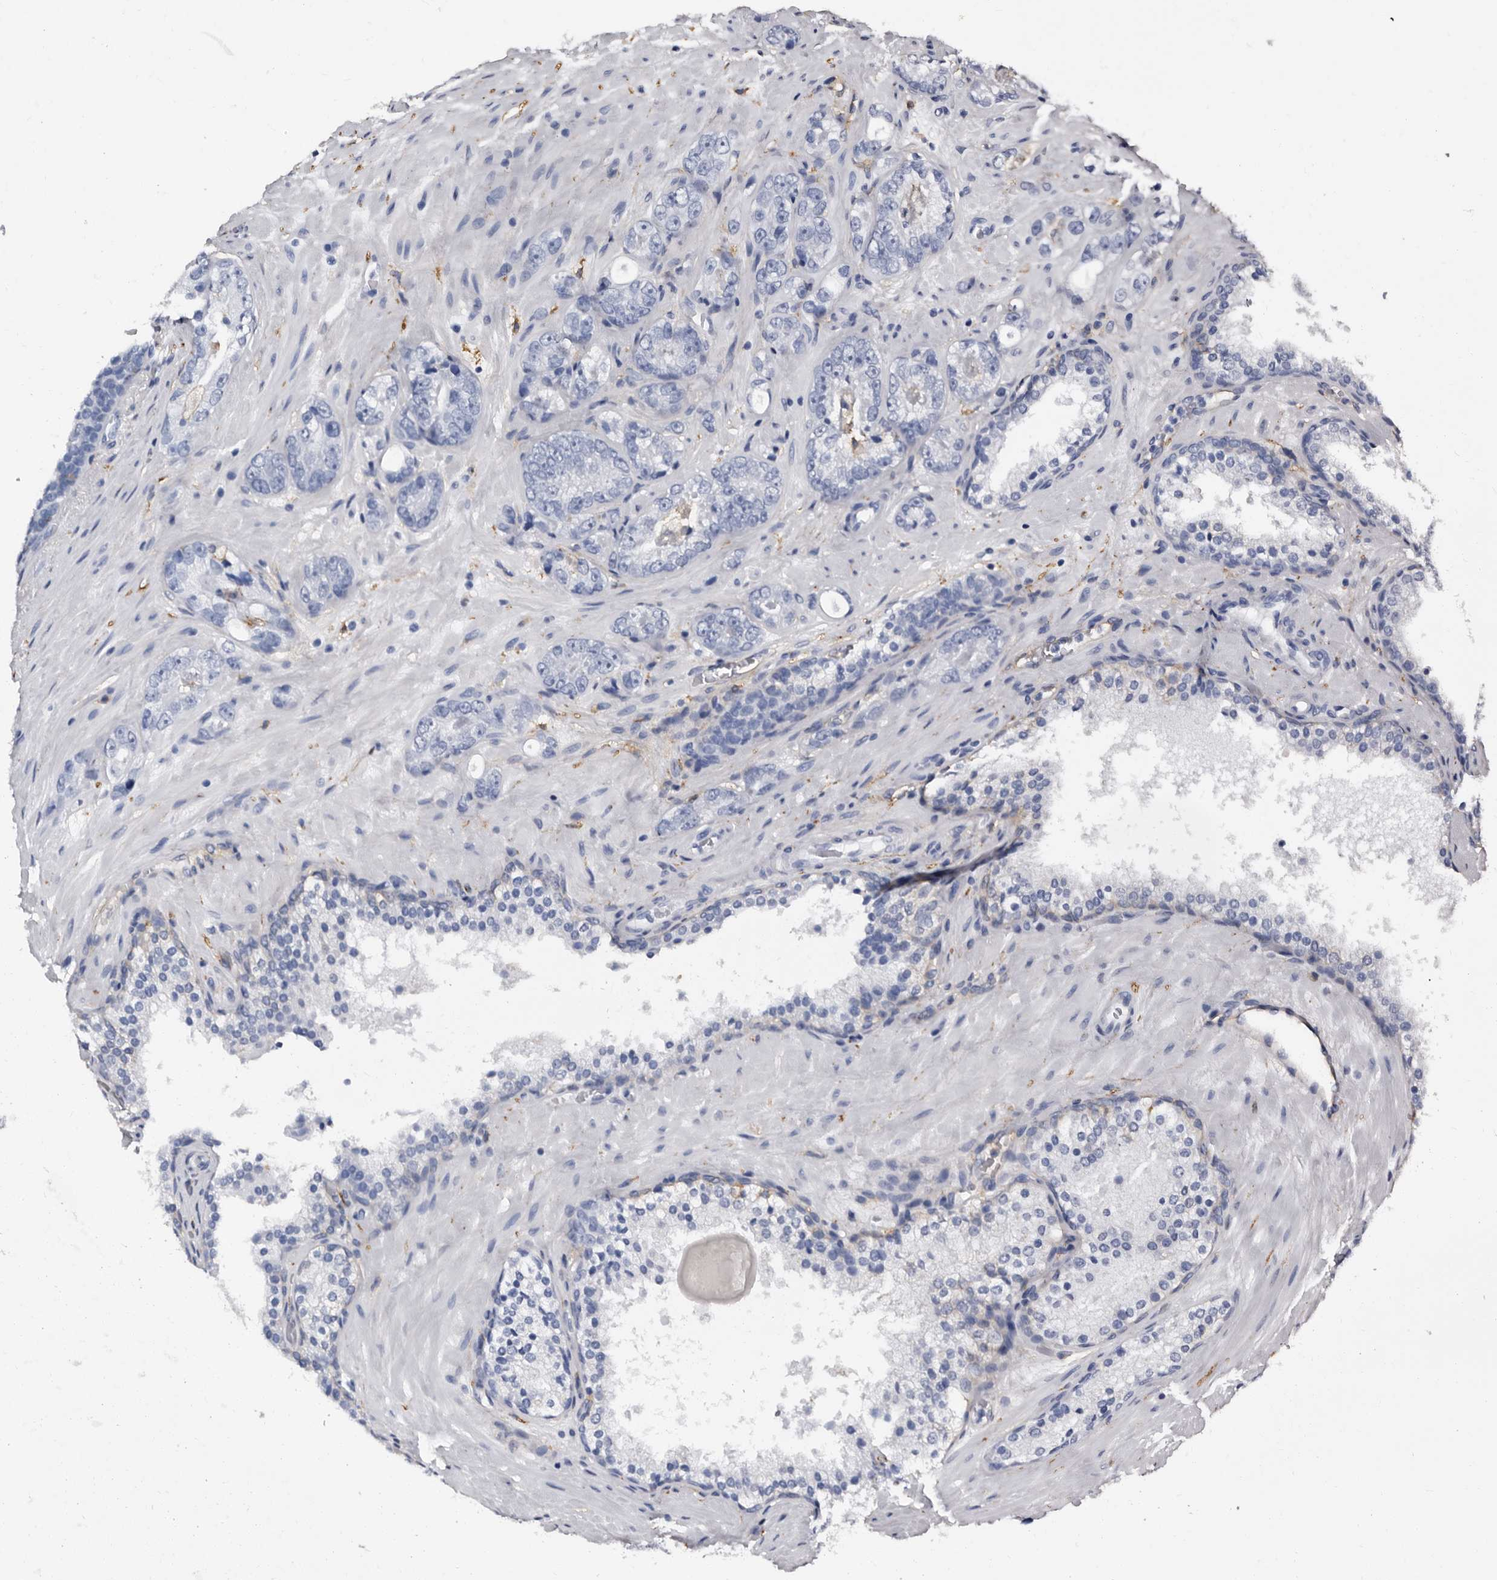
{"staining": {"intensity": "negative", "quantity": "none", "location": "none"}, "tissue": "prostate cancer", "cell_type": "Tumor cells", "image_type": "cancer", "snomed": [{"axis": "morphology", "description": "Adenocarcinoma, High grade"}, {"axis": "topography", "description": "Prostate"}], "caption": "The image displays no staining of tumor cells in prostate cancer (high-grade adenocarcinoma).", "gene": "EPB41L3", "patient": {"sex": "male", "age": 56}}